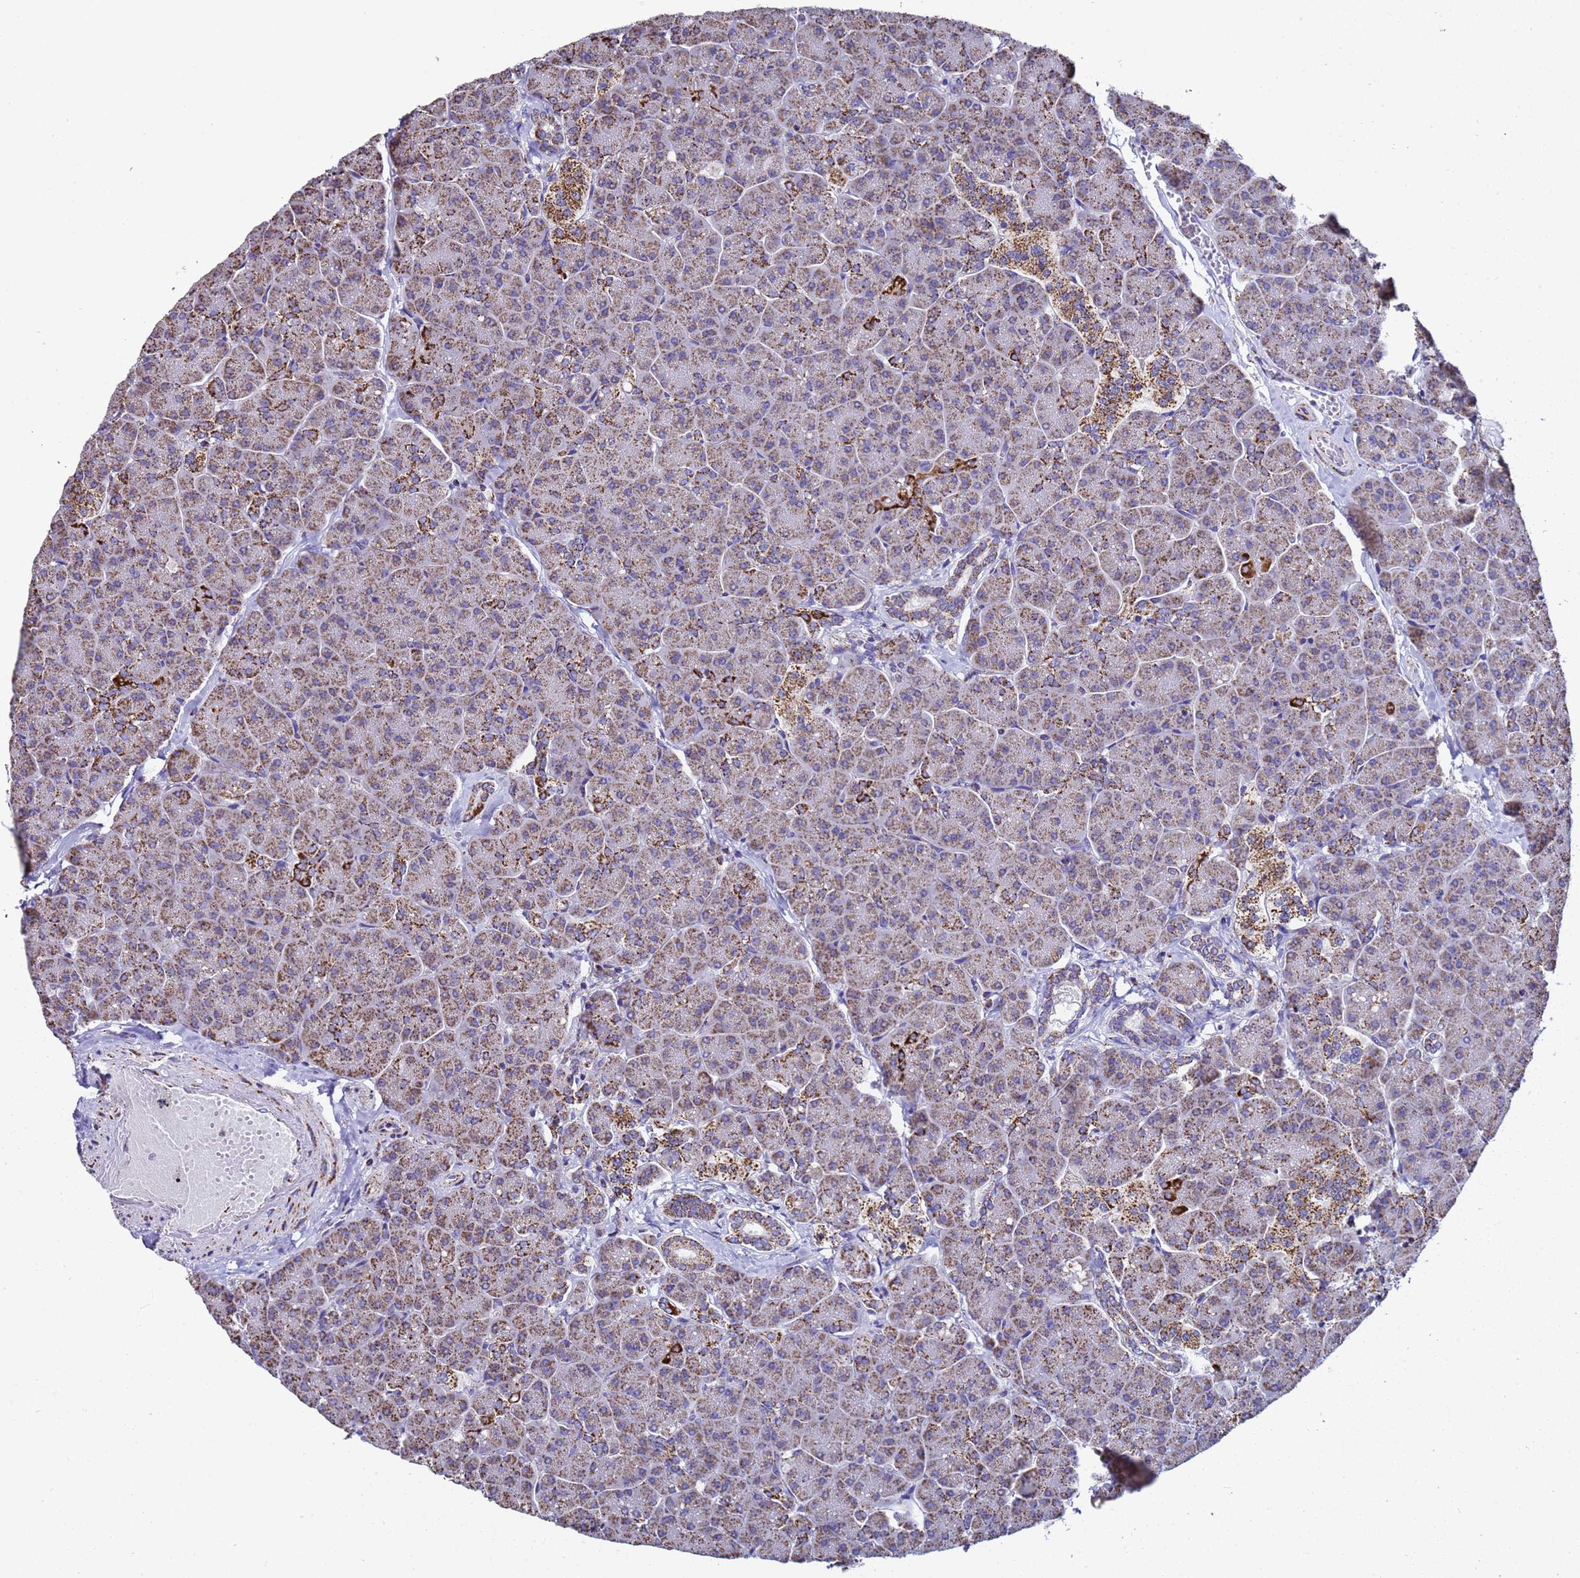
{"staining": {"intensity": "moderate", "quantity": ">75%", "location": "cytoplasmic/membranous"}, "tissue": "pancreas", "cell_type": "Exocrine glandular cells", "image_type": "normal", "snomed": [{"axis": "morphology", "description": "Normal tissue, NOS"}, {"axis": "topography", "description": "Pancreas"}, {"axis": "topography", "description": "Peripheral nerve tissue"}], "caption": "A histopathology image of human pancreas stained for a protein reveals moderate cytoplasmic/membranous brown staining in exocrine glandular cells. The staining was performed using DAB to visualize the protein expression in brown, while the nuclei were stained in blue with hematoxylin (Magnification: 20x).", "gene": "MRPS12", "patient": {"sex": "male", "age": 54}}